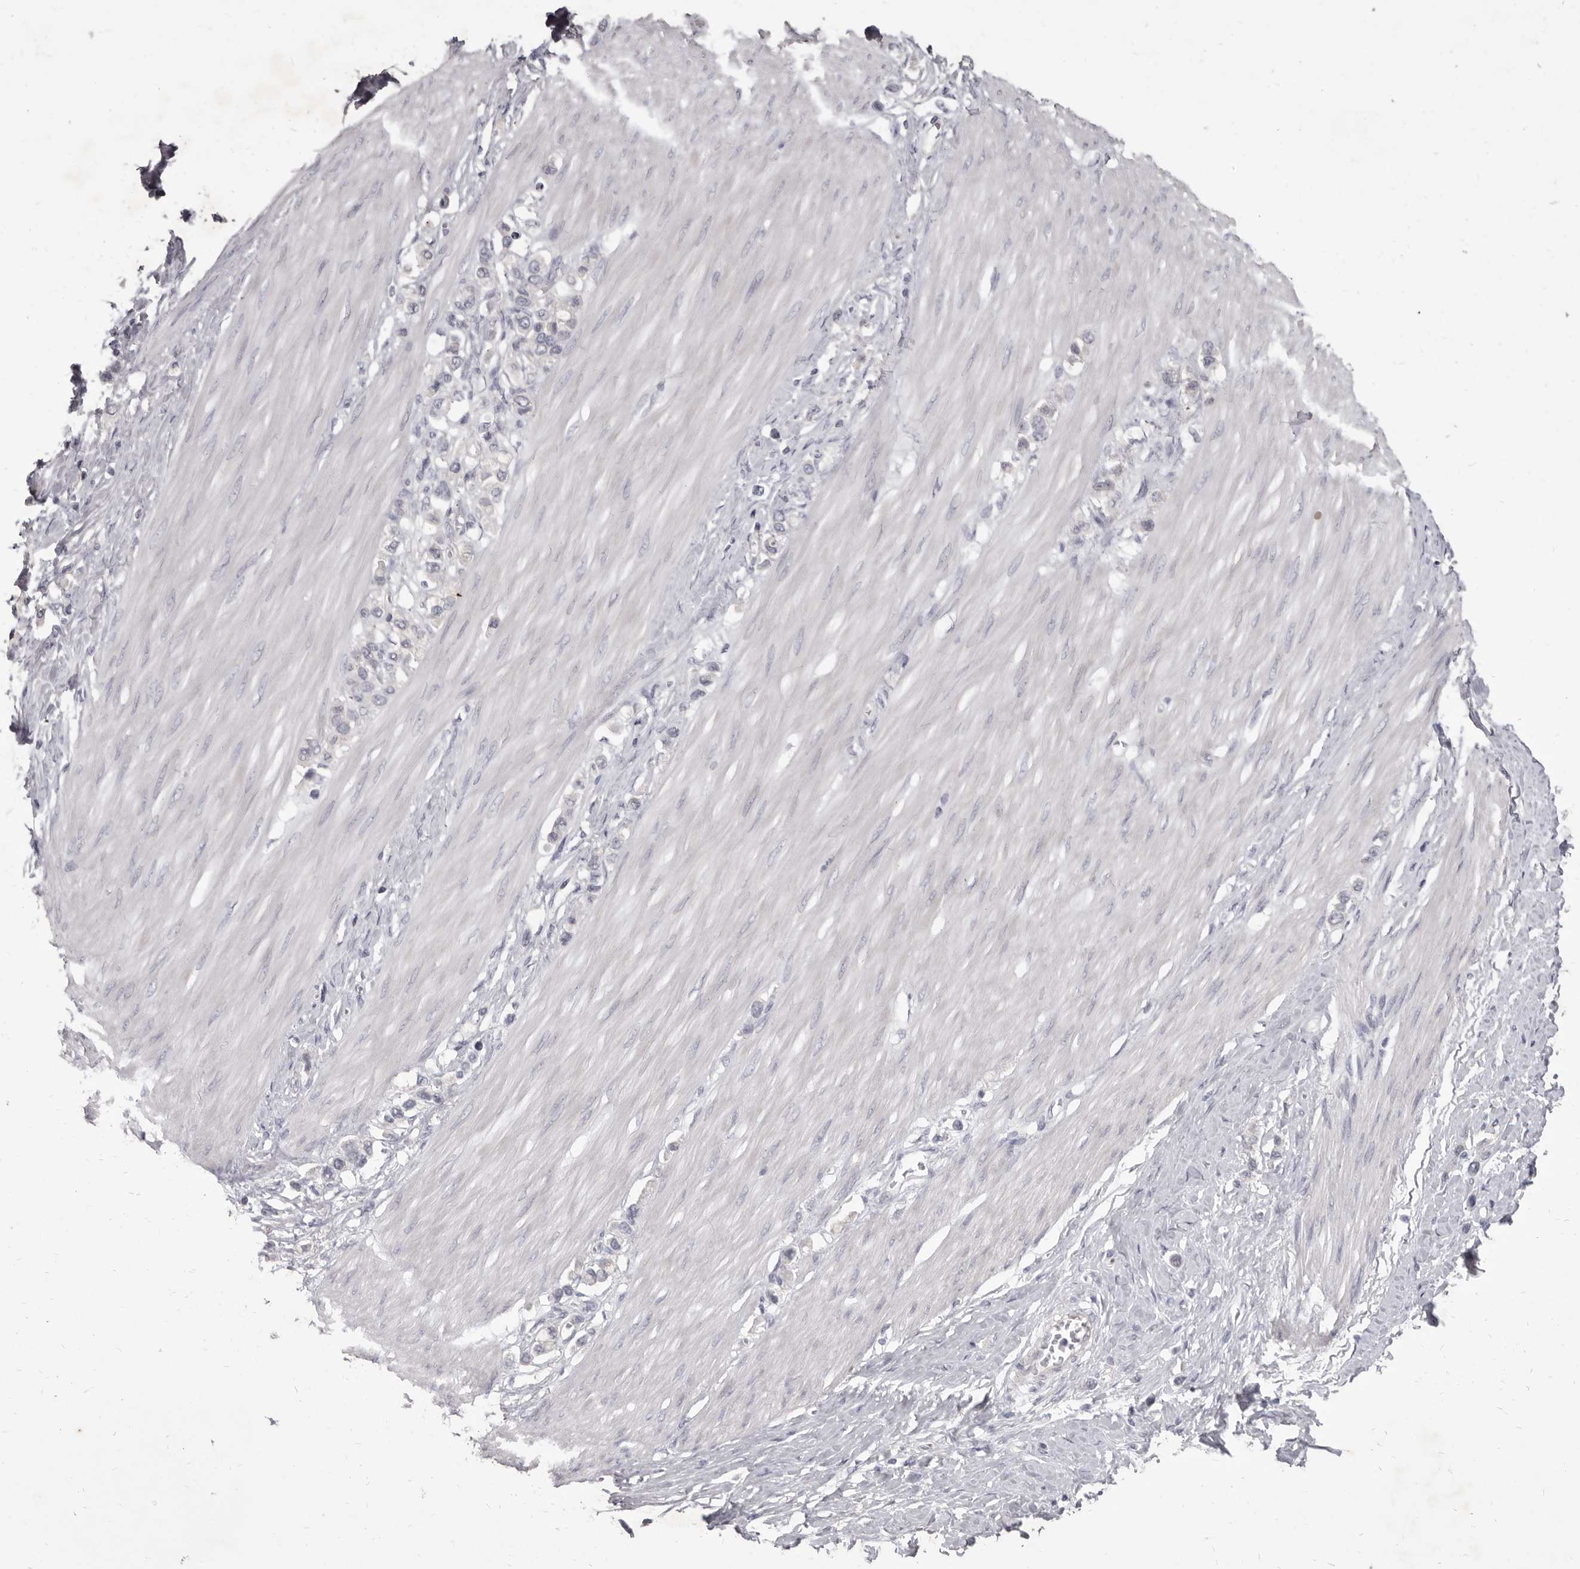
{"staining": {"intensity": "negative", "quantity": "none", "location": "none"}, "tissue": "stomach cancer", "cell_type": "Tumor cells", "image_type": "cancer", "snomed": [{"axis": "morphology", "description": "Adenocarcinoma, NOS"}, {"axis": "topography", "description": "Stomach"}], "caption": "High power microscopy image of an IHC micrograph of adenocarcinoma (stomach), revealing no significant positivity in tumor cells.", "gene": "GSK3B", "patient": {"sex": "female", "age": 65}}